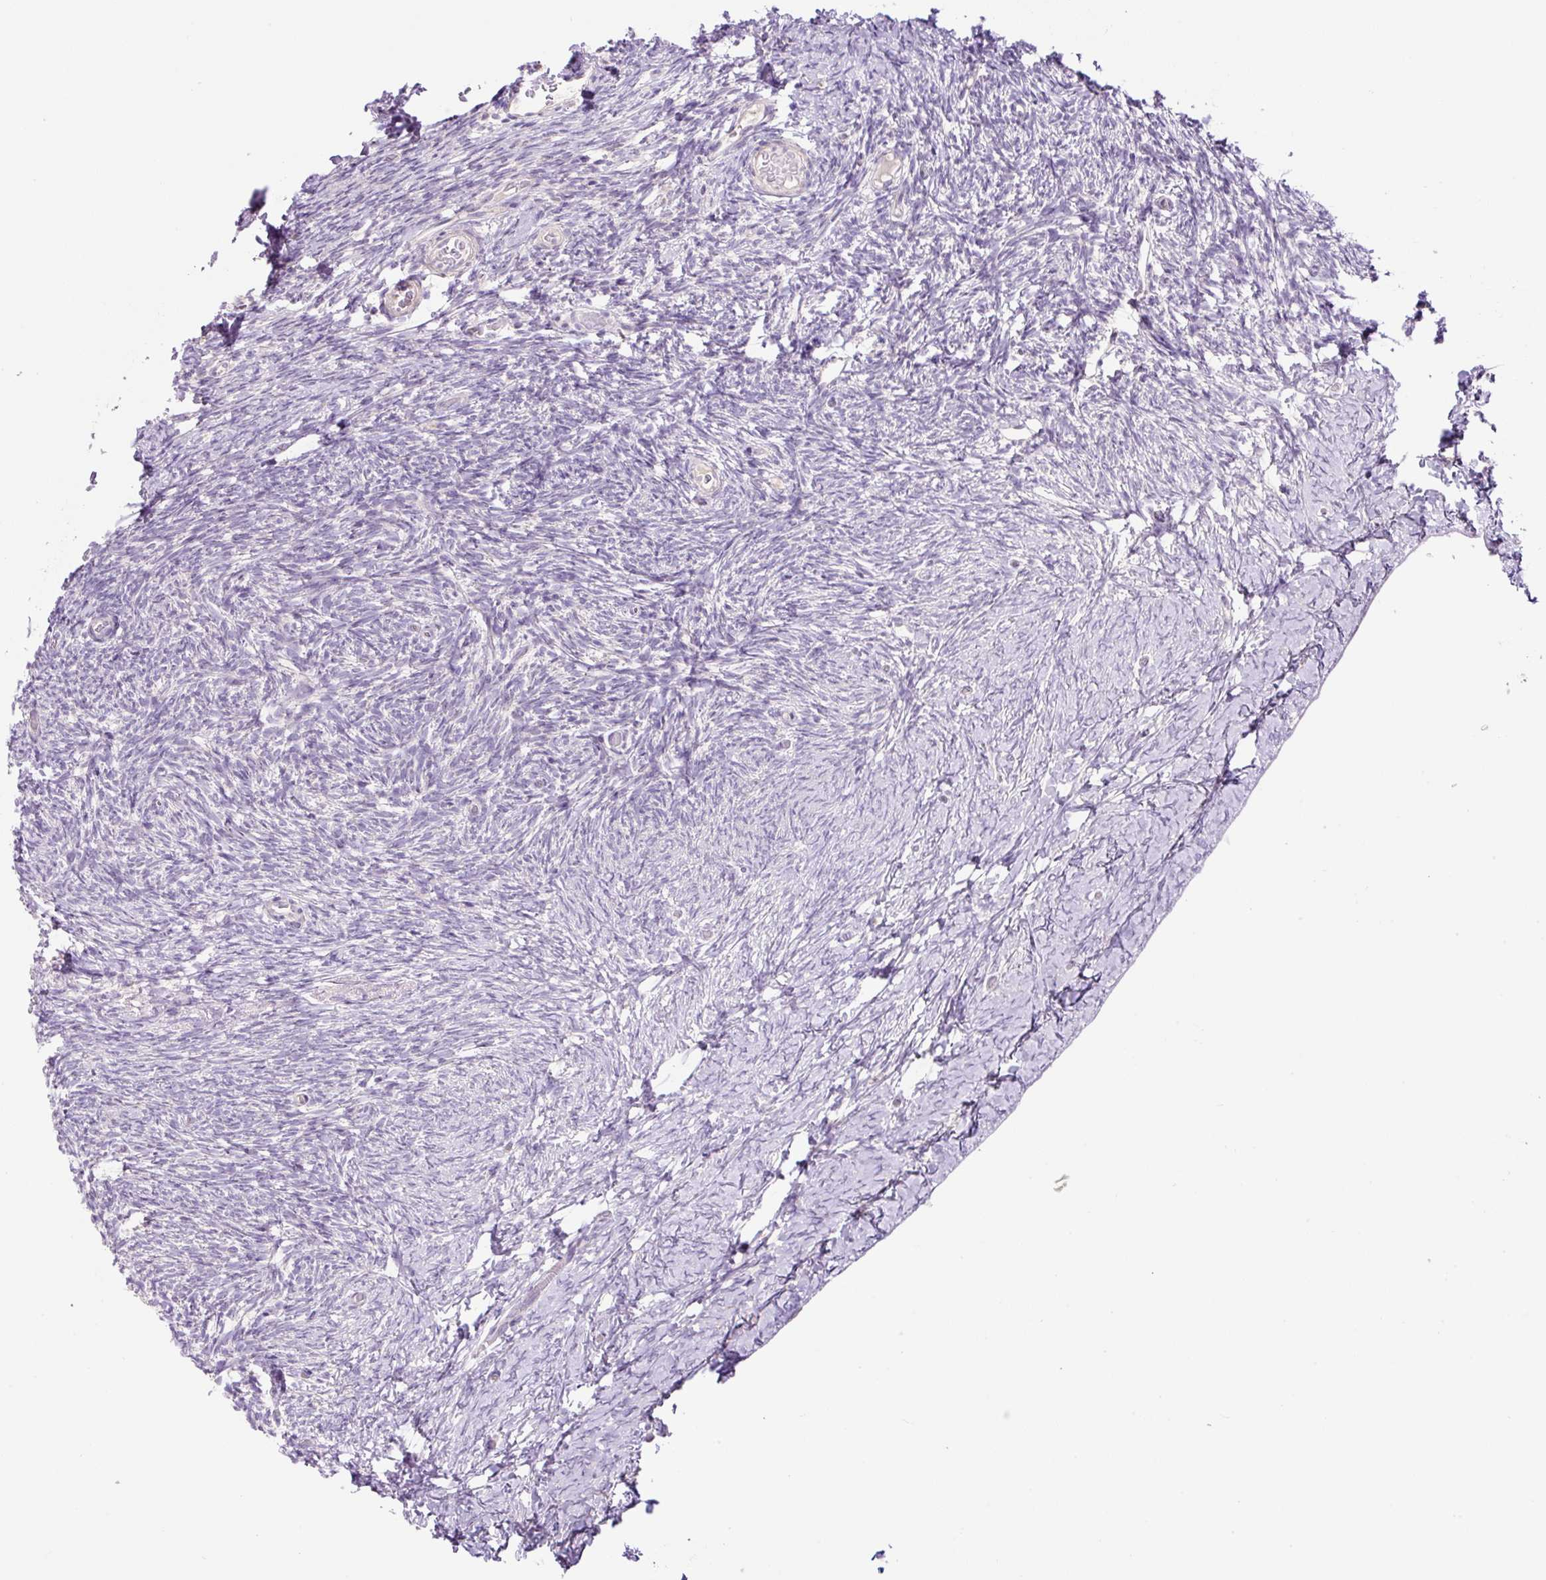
{"staining": {"intensity": "negative", "quantity": "none", "location": "none"}, "tissue": "ovary", "cell_type": "Ovarian stroma cells", "image_type": "normal", "snomed": [{"axis": "morphology", "description": "Normal tissue, NOS"}, {"axis": "topography", "description": "Ovary"}], "caption": "The photomicrograph displays no staining of ovarian stroma cells in normal ovary. (Brightfield microscopy of DAB (3,3'-diaminobenzidine) immunohistochemistry (IHC) at high magnification).", "gene": "OGDHL", "patient": {"sex": "female", "age": 39}}